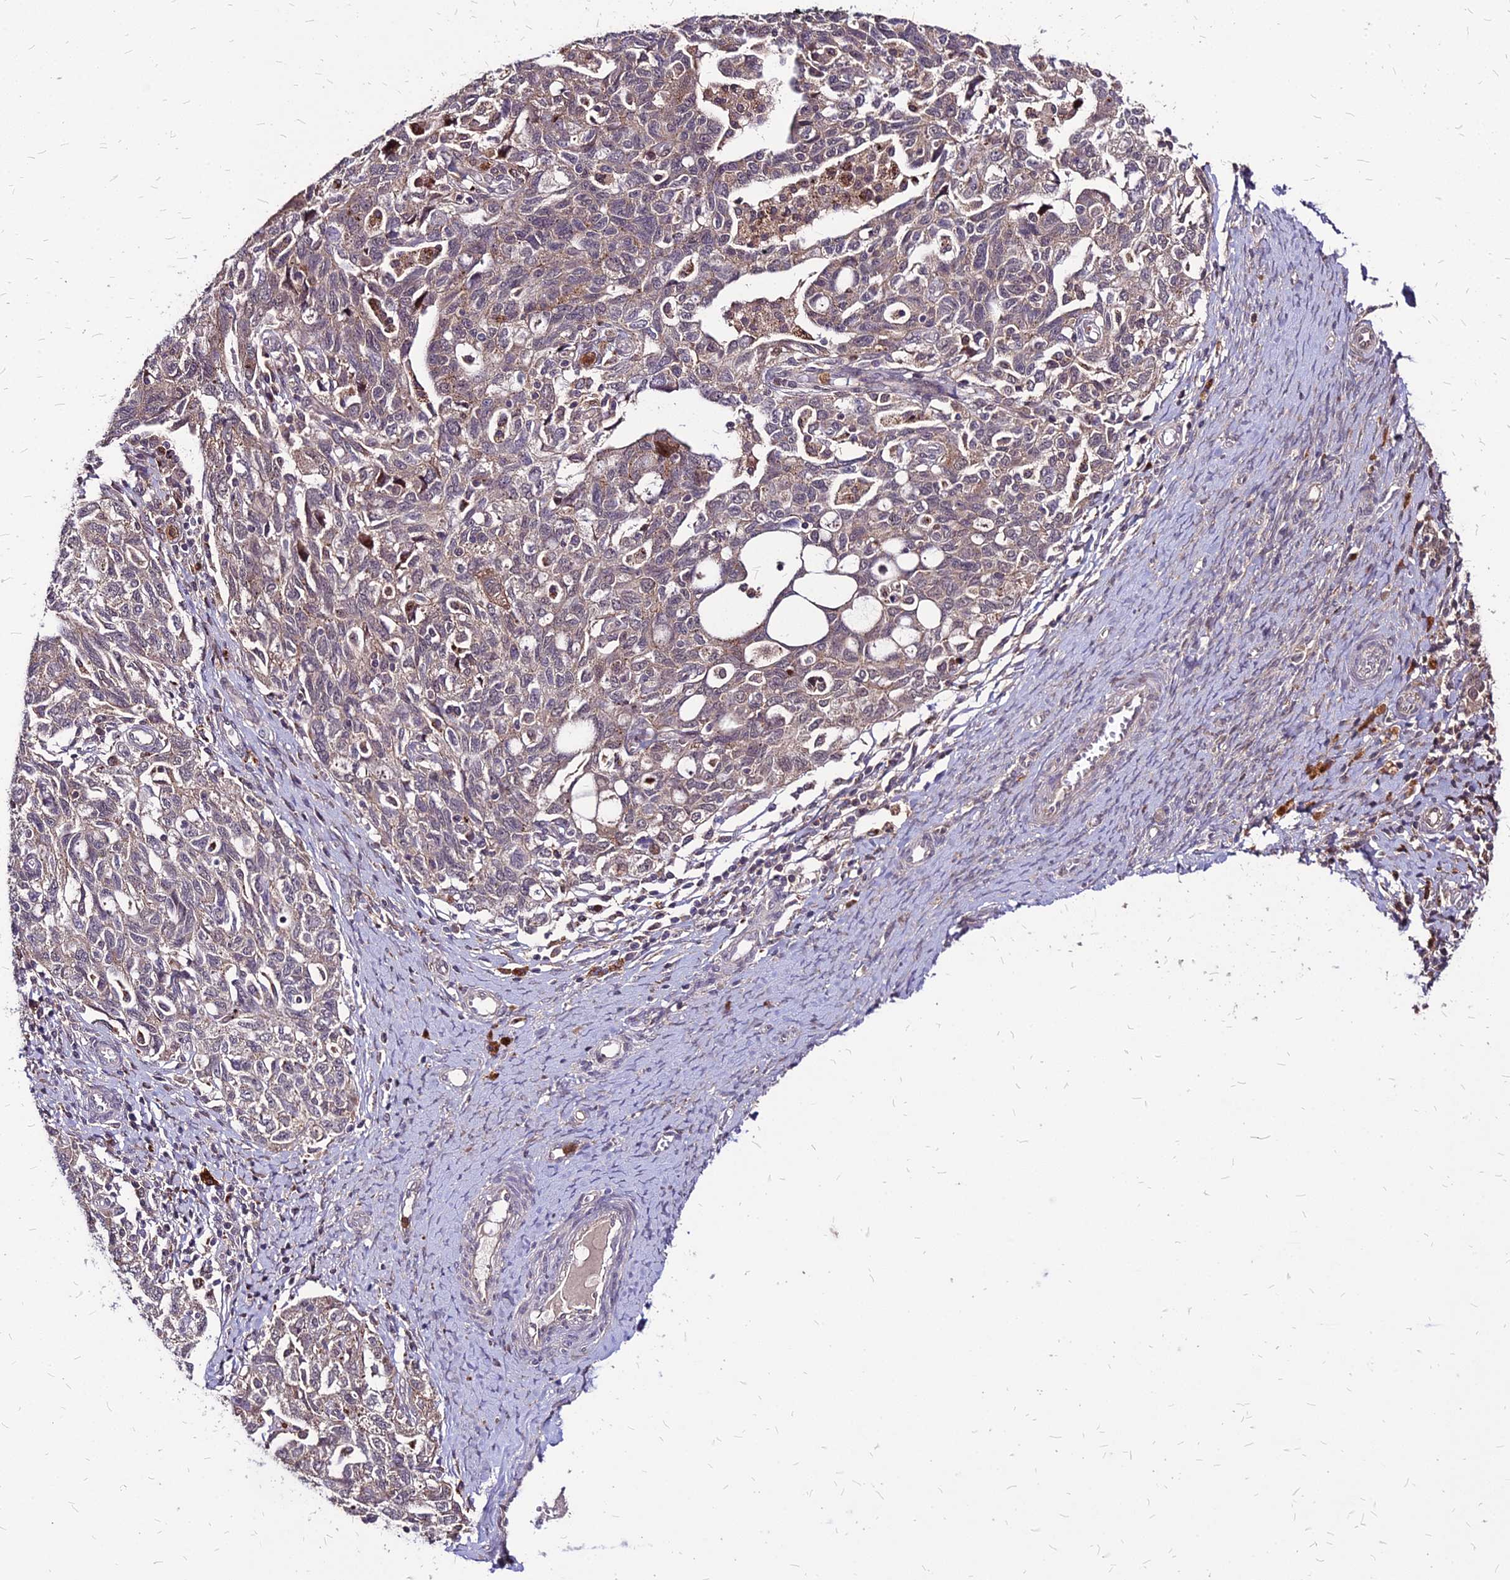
{"staining": {"intensity": "weak", "quantity": "25%-75%", "location": "cytoplasmic/membranous"}, "tissue": "ovarian cancer", "cell_type": "Tumor cells", "image_type": "cancer", "snomed": [{"axis": "morphology", "description": "Carcinoma, NOS"}, {"axis": "morphology", "description": "Cystadenocarcinoma, serous, NOS"}, {"axis": "topography", "description": "Ovary"}], "caption": "Tumor cells show low levels of weak cytoplasmic/membranous positivity in about 25%-75% of cells in human ovarian cancer (carcinoma).", "gene": "APBA3", "patient": {"sex": "female", "age": 69}}